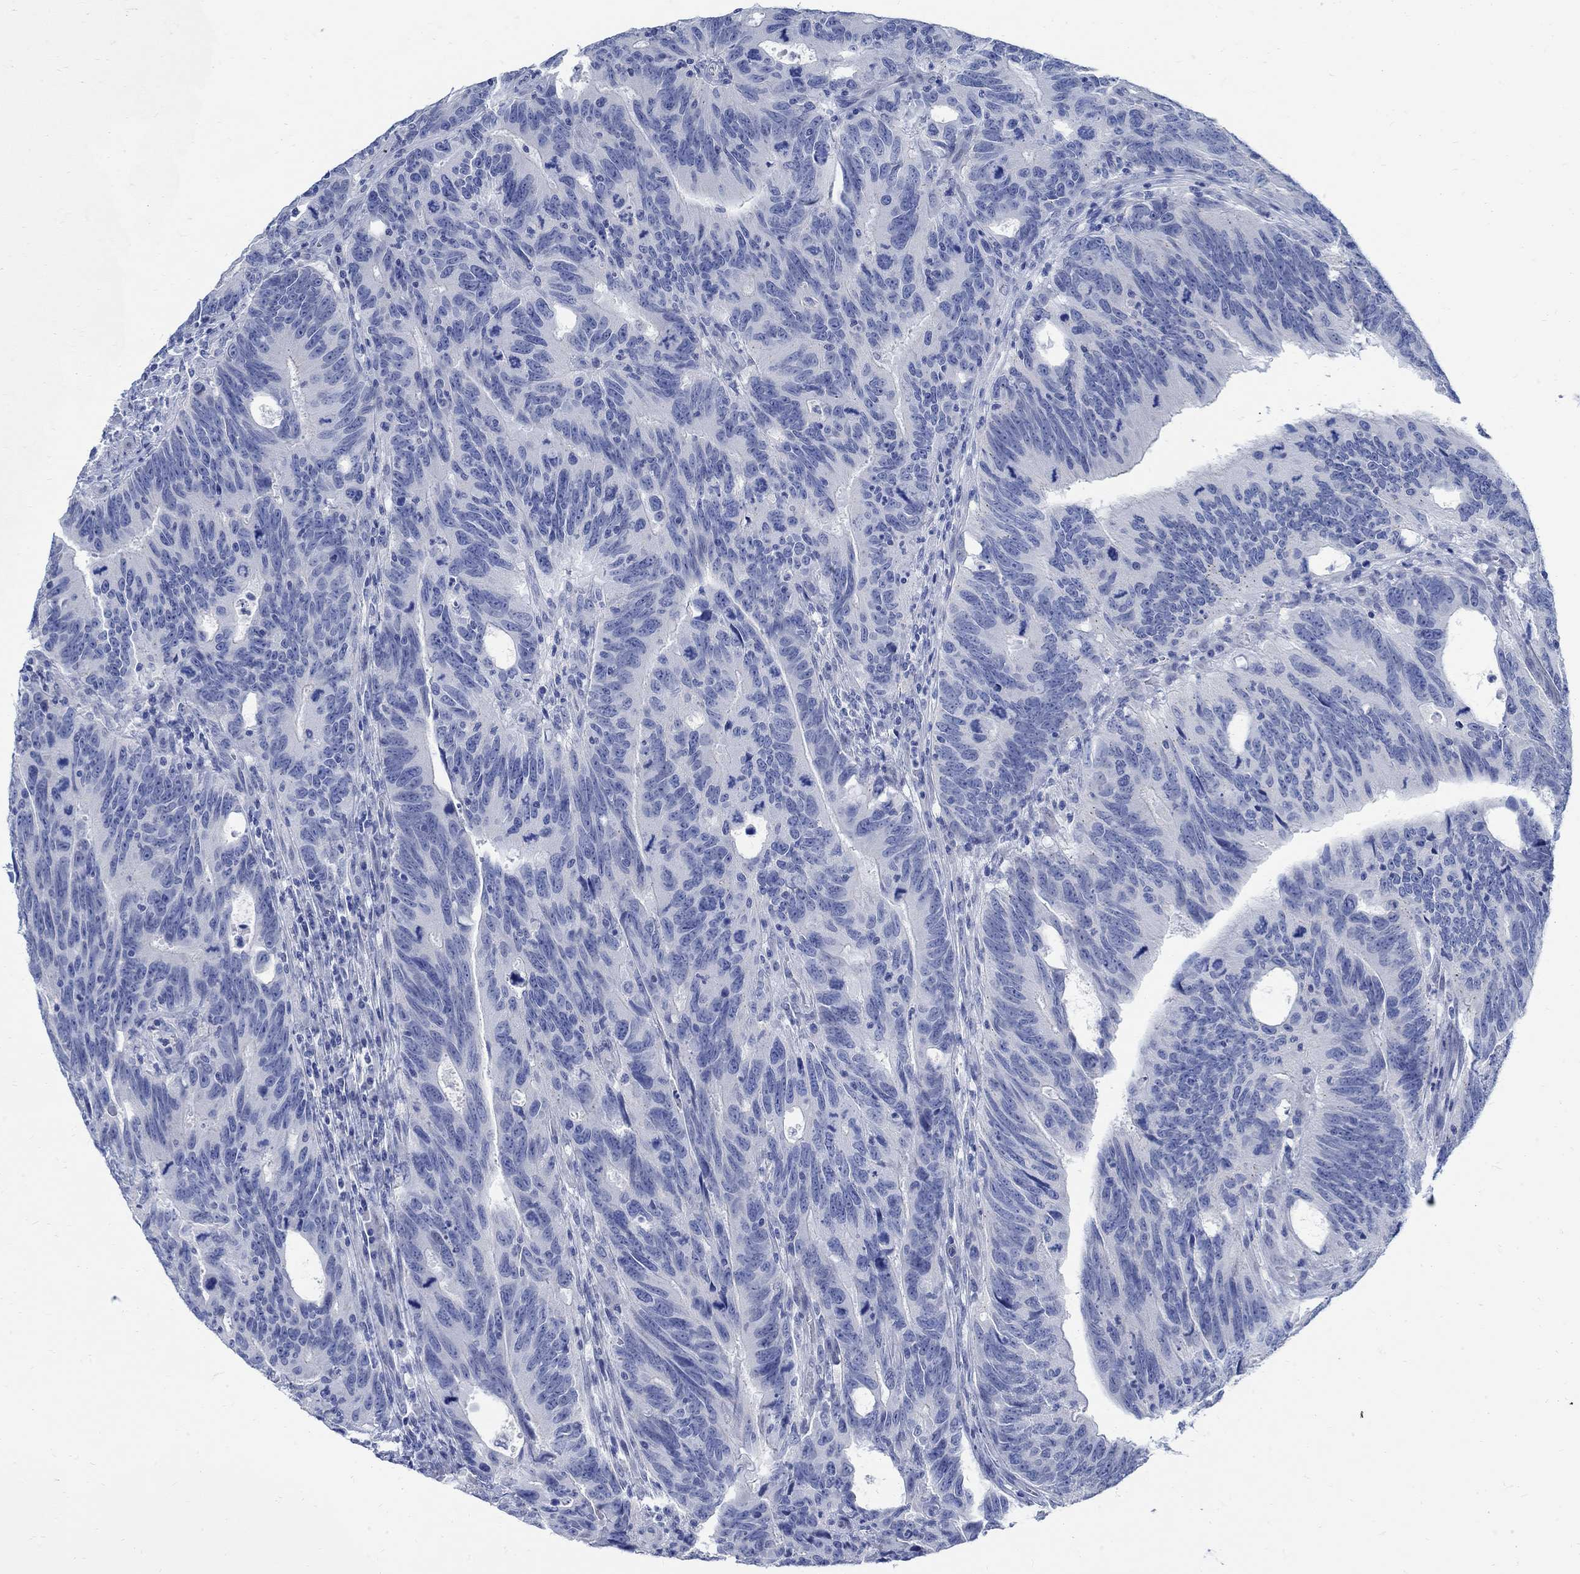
{"staining": {"intensity": "negative", "quantity": "none", "location": "none"}, "tissue": "colorectal cancer", "cell_type": "Tumor cells", "image_type": "cancer", "snomed": [{"axis": "morphology", "description": "Adenocarcinoma, NOS"}, {"axis": "topography", "description": "Colon"}], "caption": "Image shows no significant protein expression in tumor cells of colorectal cancer (adenocarcinoma). (DAB immunohistochemistry with hematoxylin counter stain).", "gene": "CAMK2N1", "patient": {"sex": "female", "age": 77}}